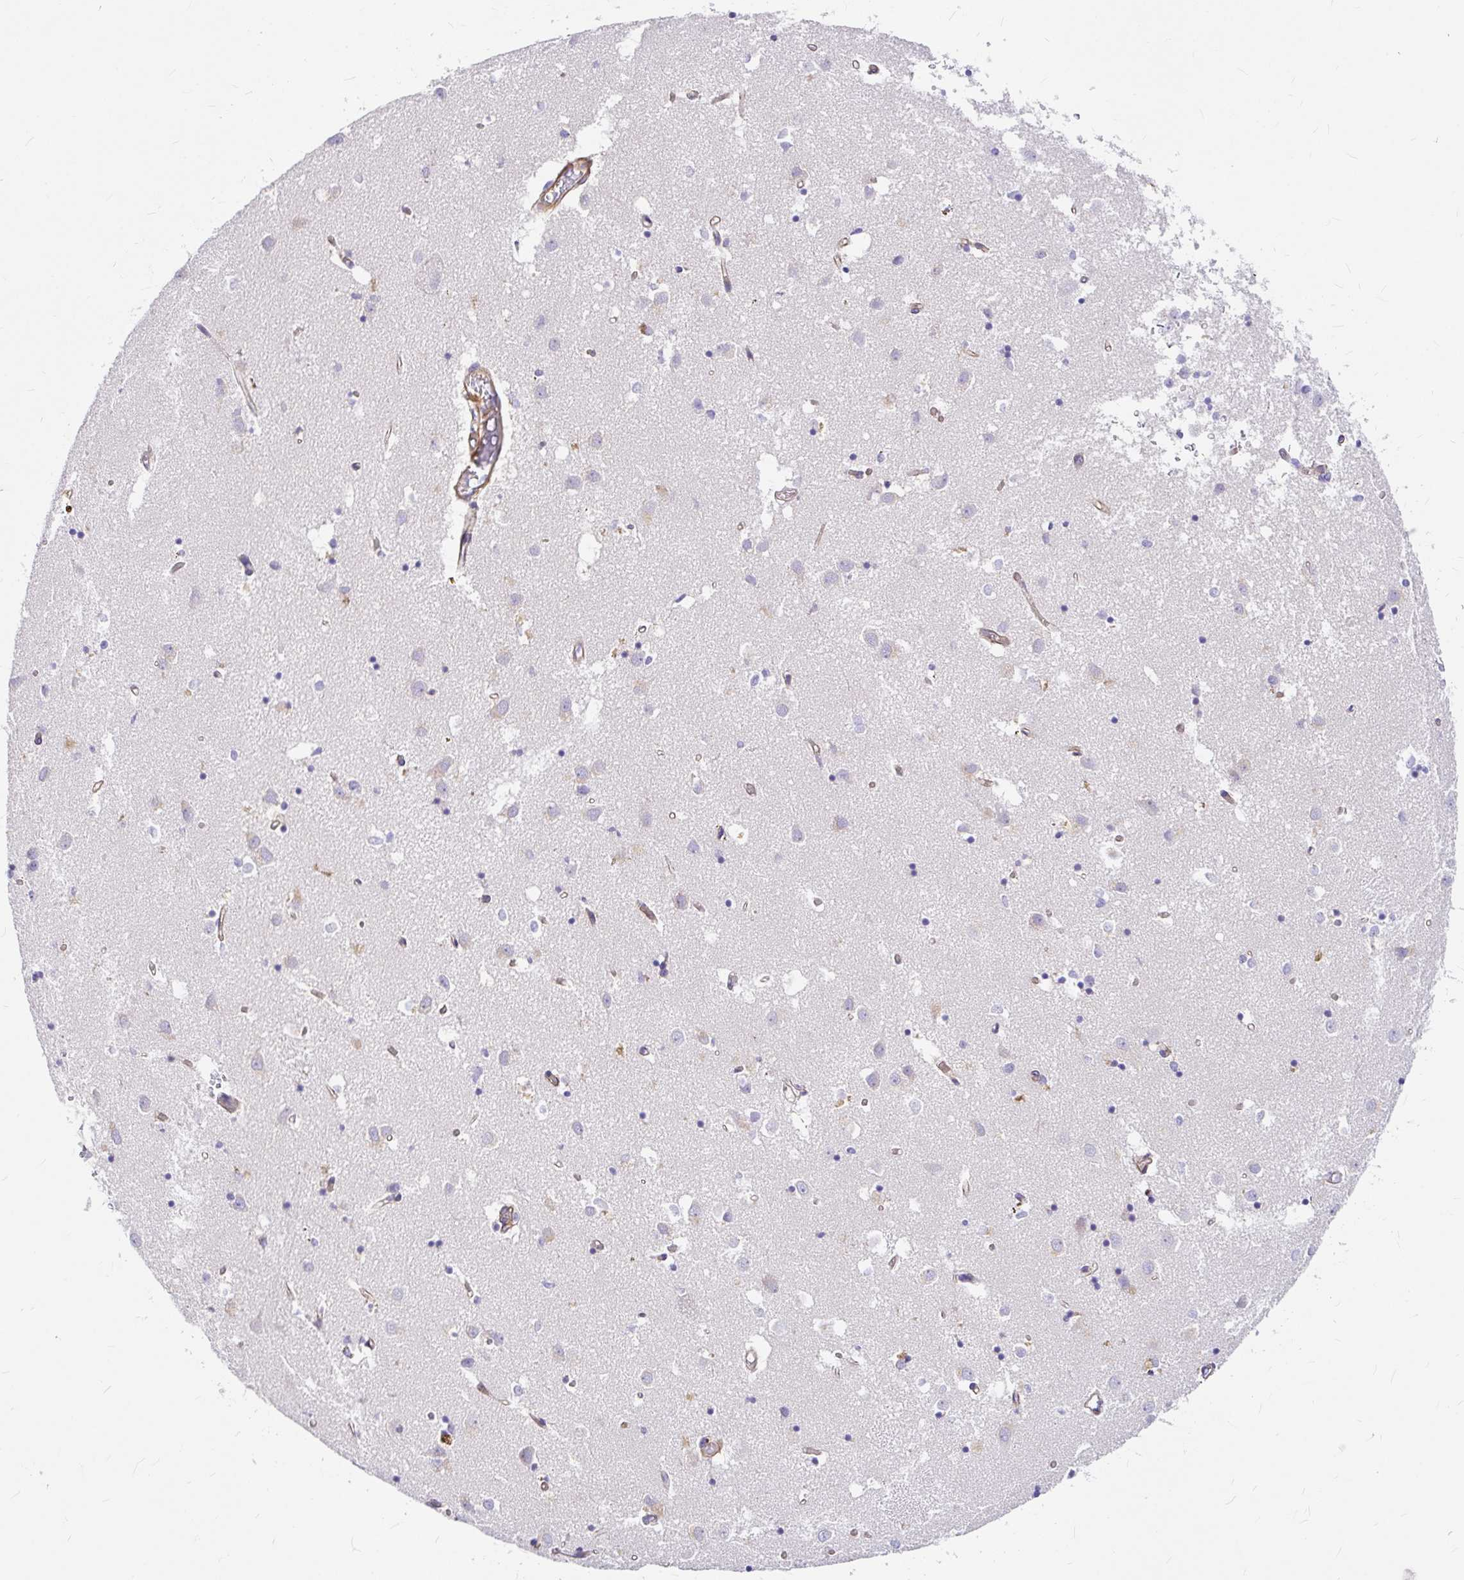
{"staining": {"intensity": "negative", "quantity": "none", "location": "none"}, "tissue": "caudate", "cell_type": "Glial cells", "image_type": "normal", "snomed": [{"axis": "morphology", "description": "Normal tissue, NOS"}, {"axis": "topography", "description": "Lateral ventricle wall"}], "caption": "An immunohistochemistry image of benign caudate is shown. There is no staining in glial cells of caudate.", "gene": "MYO1B", "patient": {"sex": "male", "age": 70}}